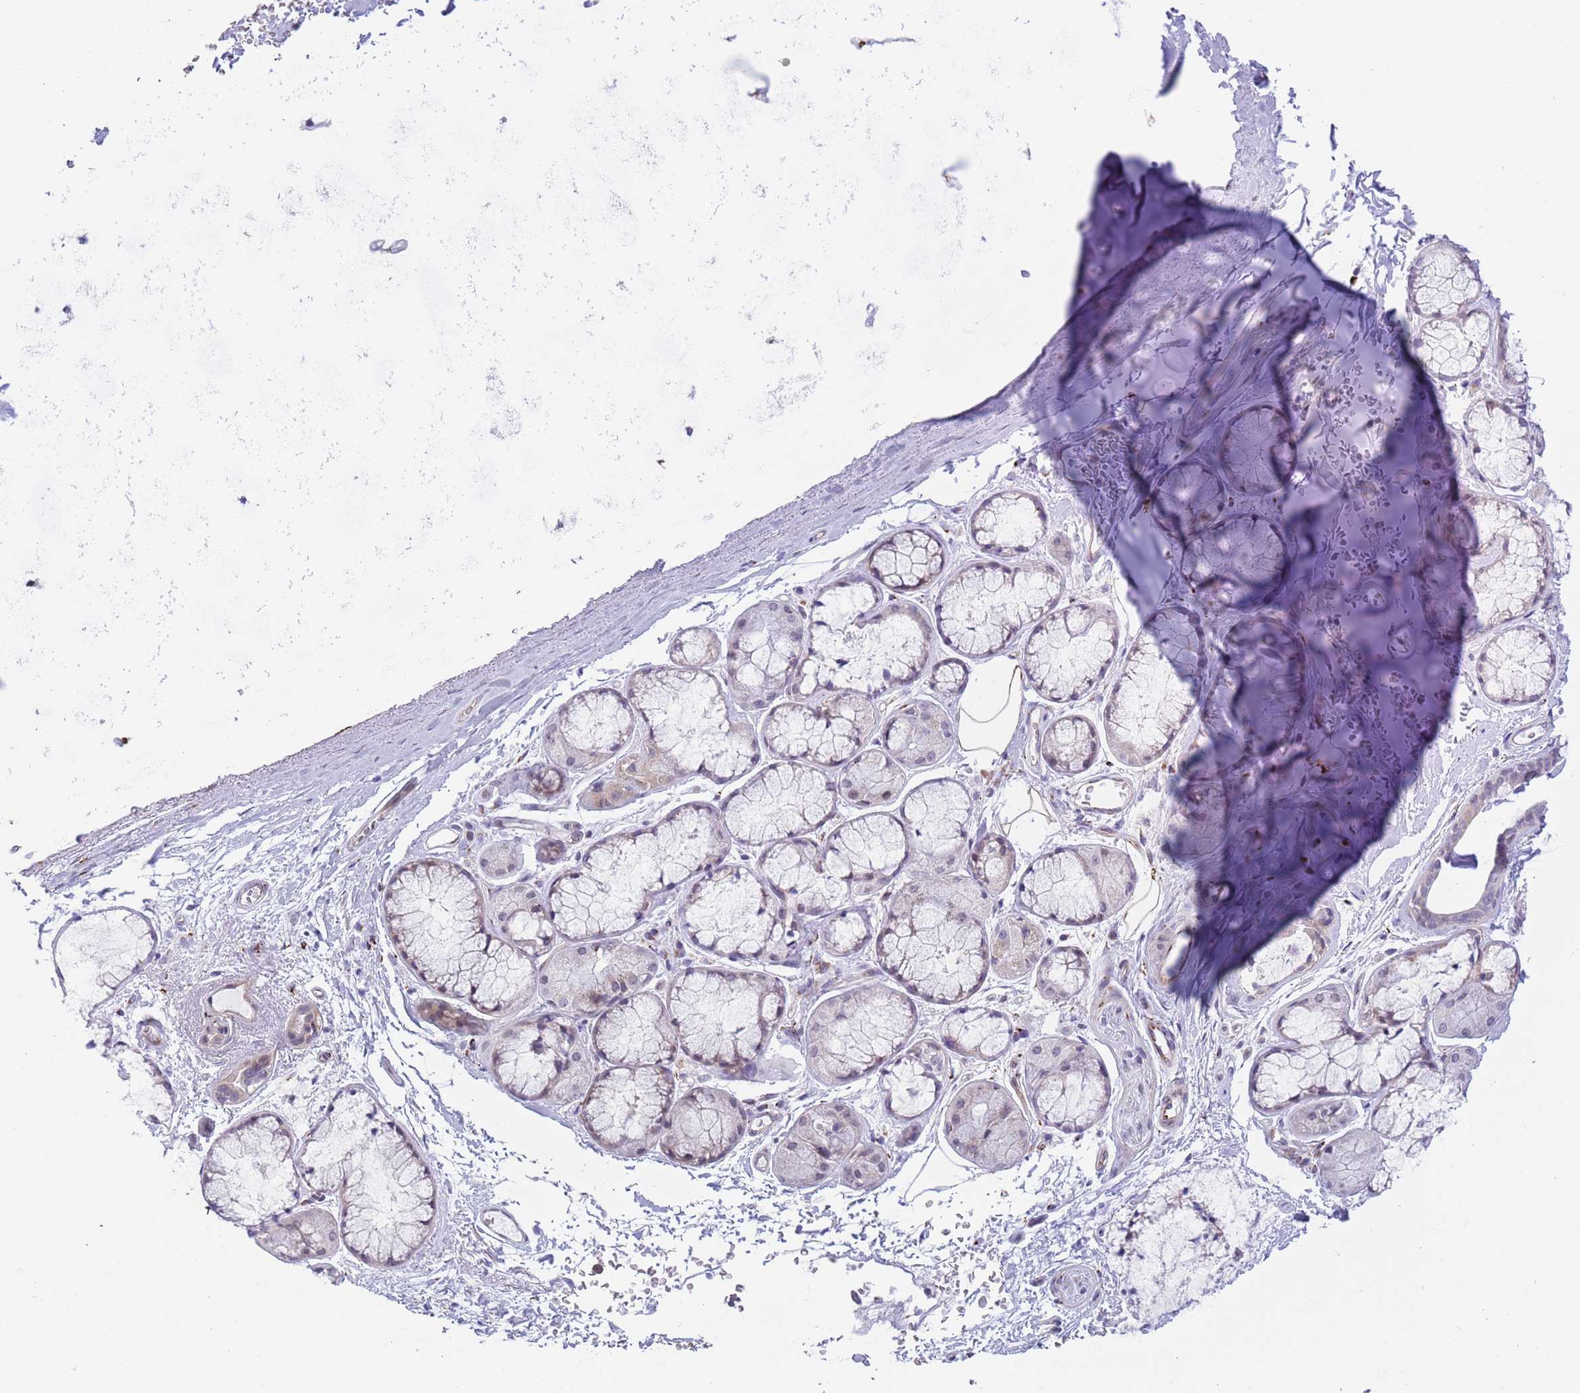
{"staining": {"intensity": "negative", "quantity": "none", "location": "none"}, "tissue": "soft tissue", "cell_type": "Chondrocytes", "image_type": "normal", "snomed": [{"axis": "morphology", "description": "Normal tissue, NOS"}, {"axis": "topography", "description": "Cartilage tissue"}], "caption": "Protein analysis of normal soft tissue shows no significant expression in chondrocytes. Nuclei are stained in blue.", "gene": "C20orf96", "patient": {"sex": "male", "age": 73}}